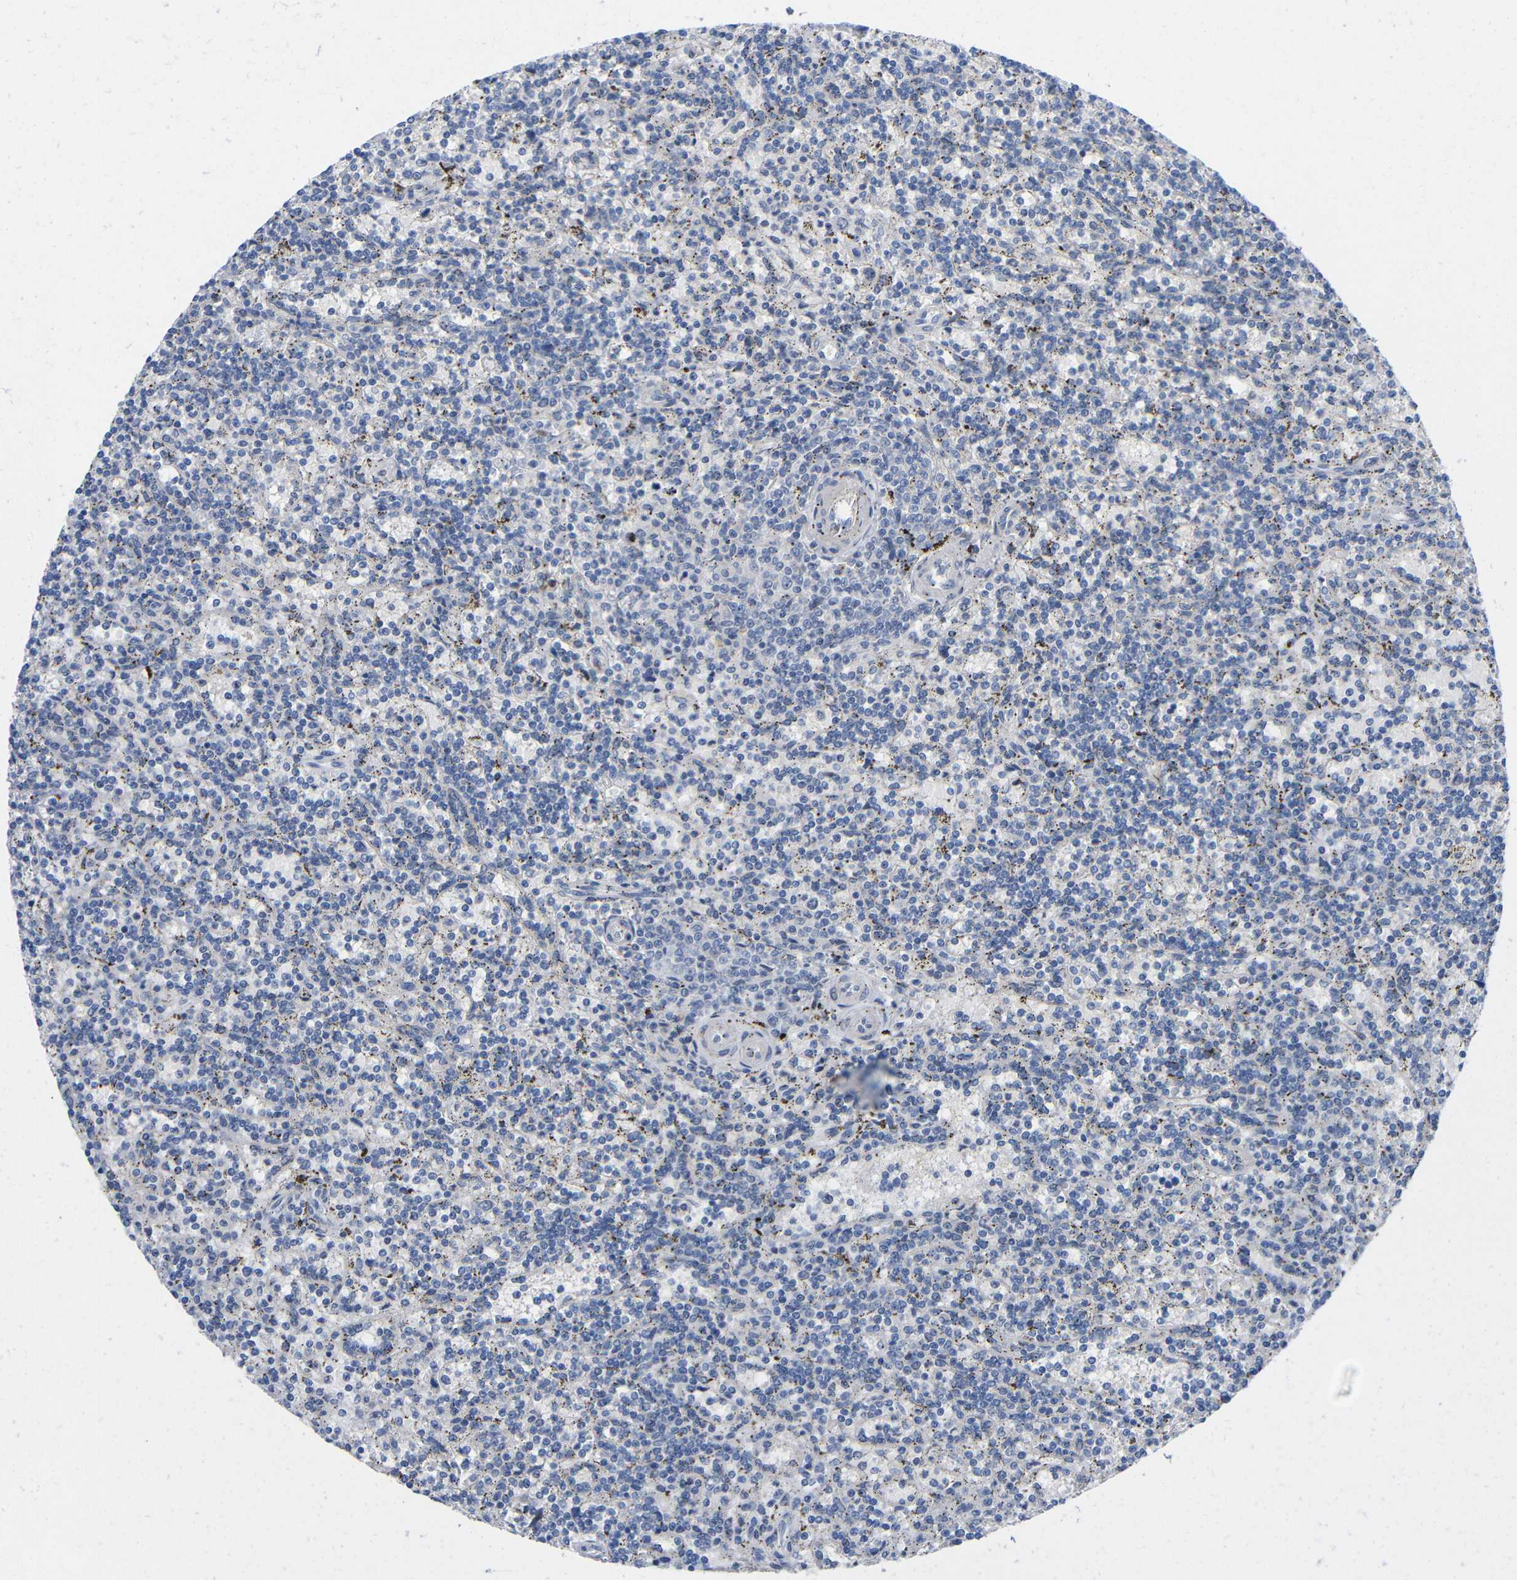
{"staining": {"intensity": "negative", "quantity": "none", "location": "none"}, "tissue": "lymphoma", "cell_type": "Tumor cells", "image_type": "cancer", "snomed": [{"axis": "morphology", "description": "Malignant lymphoma, non-Hodgkin's type, Low grade"}, {"axis": "topography", "description": "Spleen"}], "caption": "Immunohistochemistry (IHC) of human malignant lymphoma, non-Hodgkin's type (low-grade) displays no expression in tumor cells.", "gene": "CMTM1", "patient": {"sex": "male", "age": 73}}